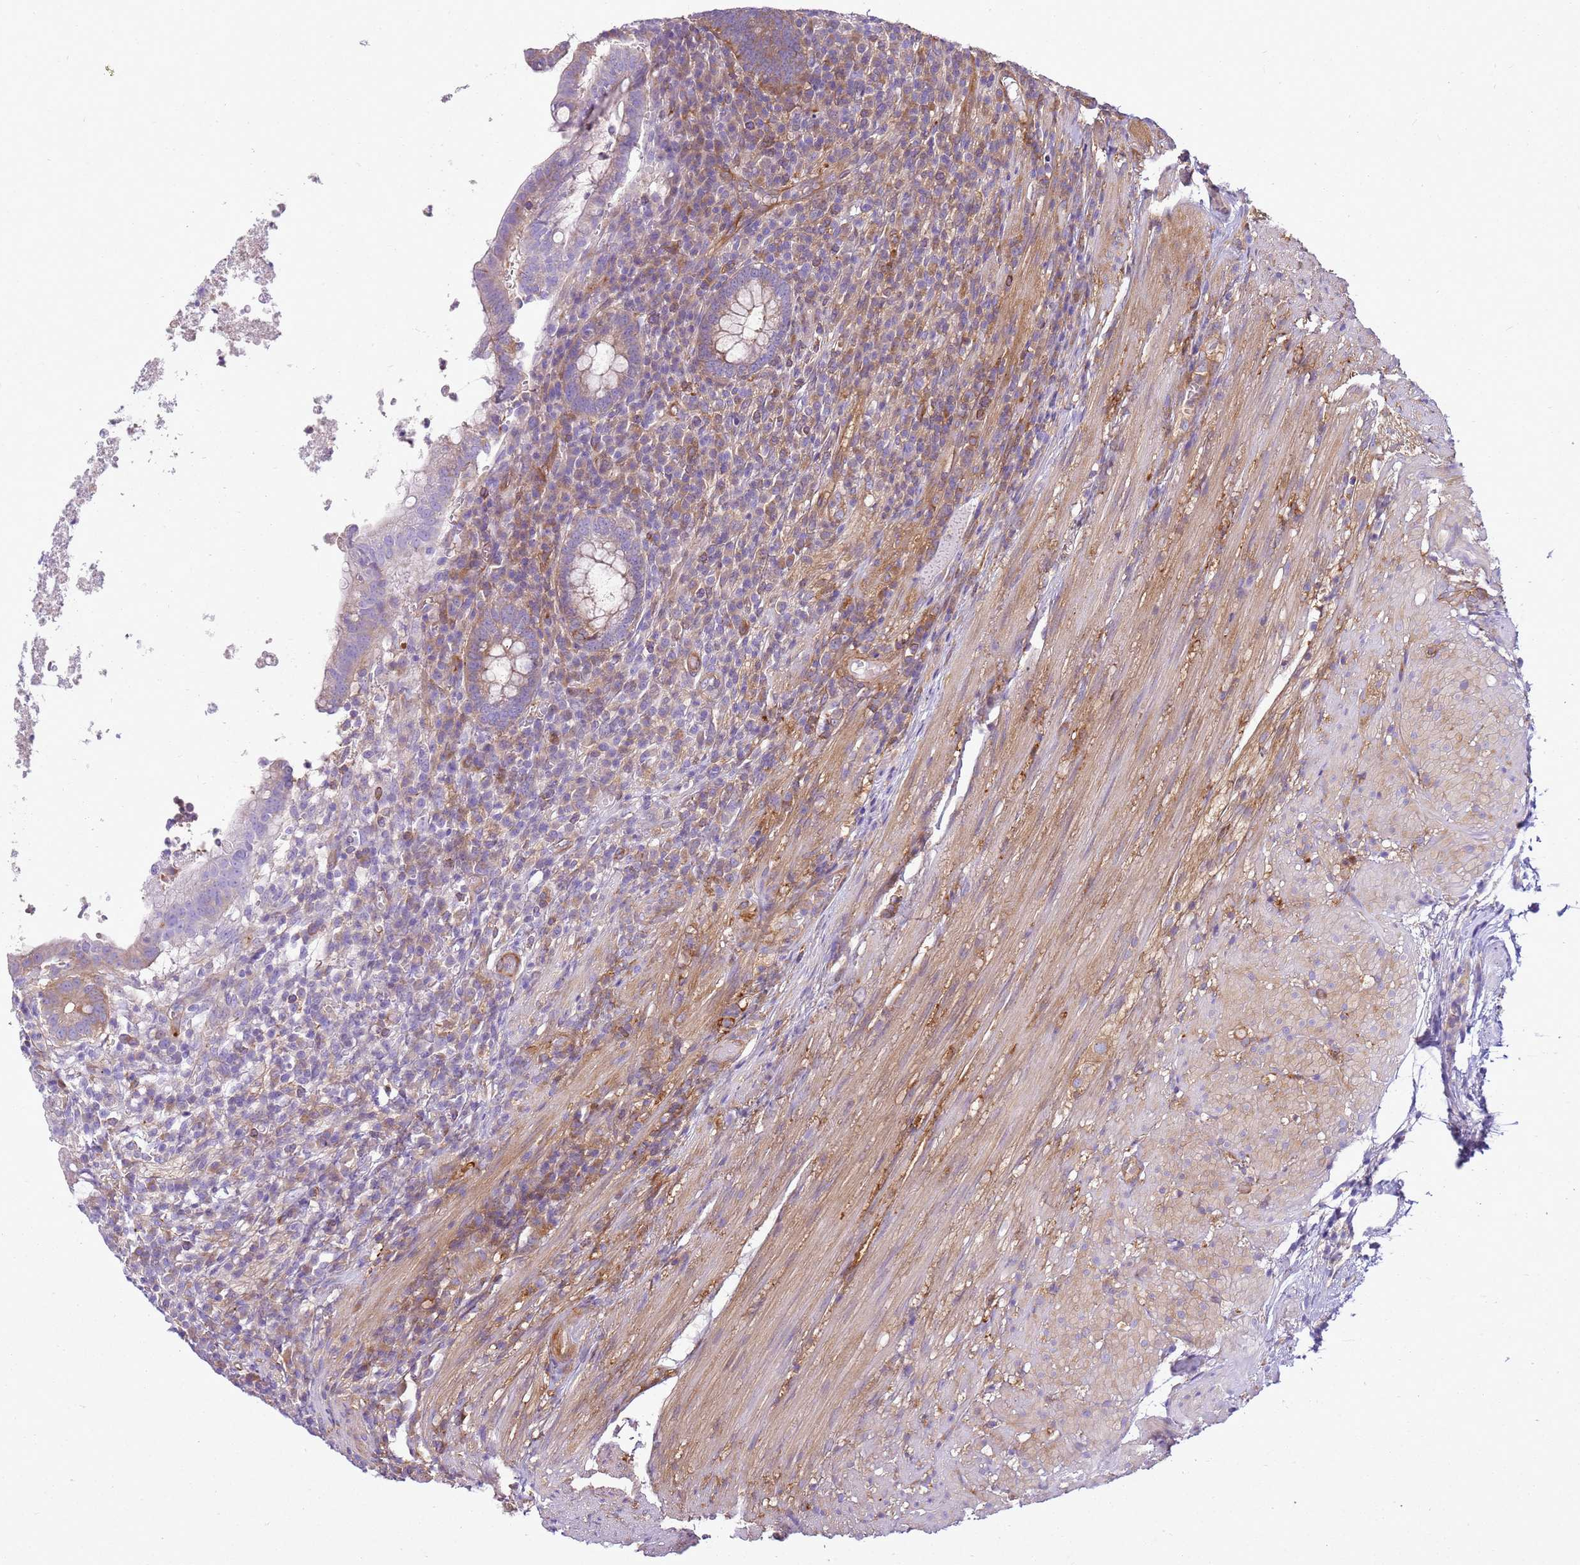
{"staining": {"intensity": "moderate", "quantity": ">75%", "location": "cytoplasmic/membranous"}, "tissue": "appendix", "cell_type": "Glandular cells", "image_type": "normal", "snomed": [{"axis": "morphology", "description": "Normal tissue, NOS"}, {"axis": "topography", "description": "Appendix"}], "caption": "The histopathology image displays staining of normal appendix, revealing moderate cytoplasmic/membranous protein expression (brown color) within glandular cells. Nuclei are stained in blue.", "gene": "SNX21", "patient": {"sex": "male", "age": 83}}